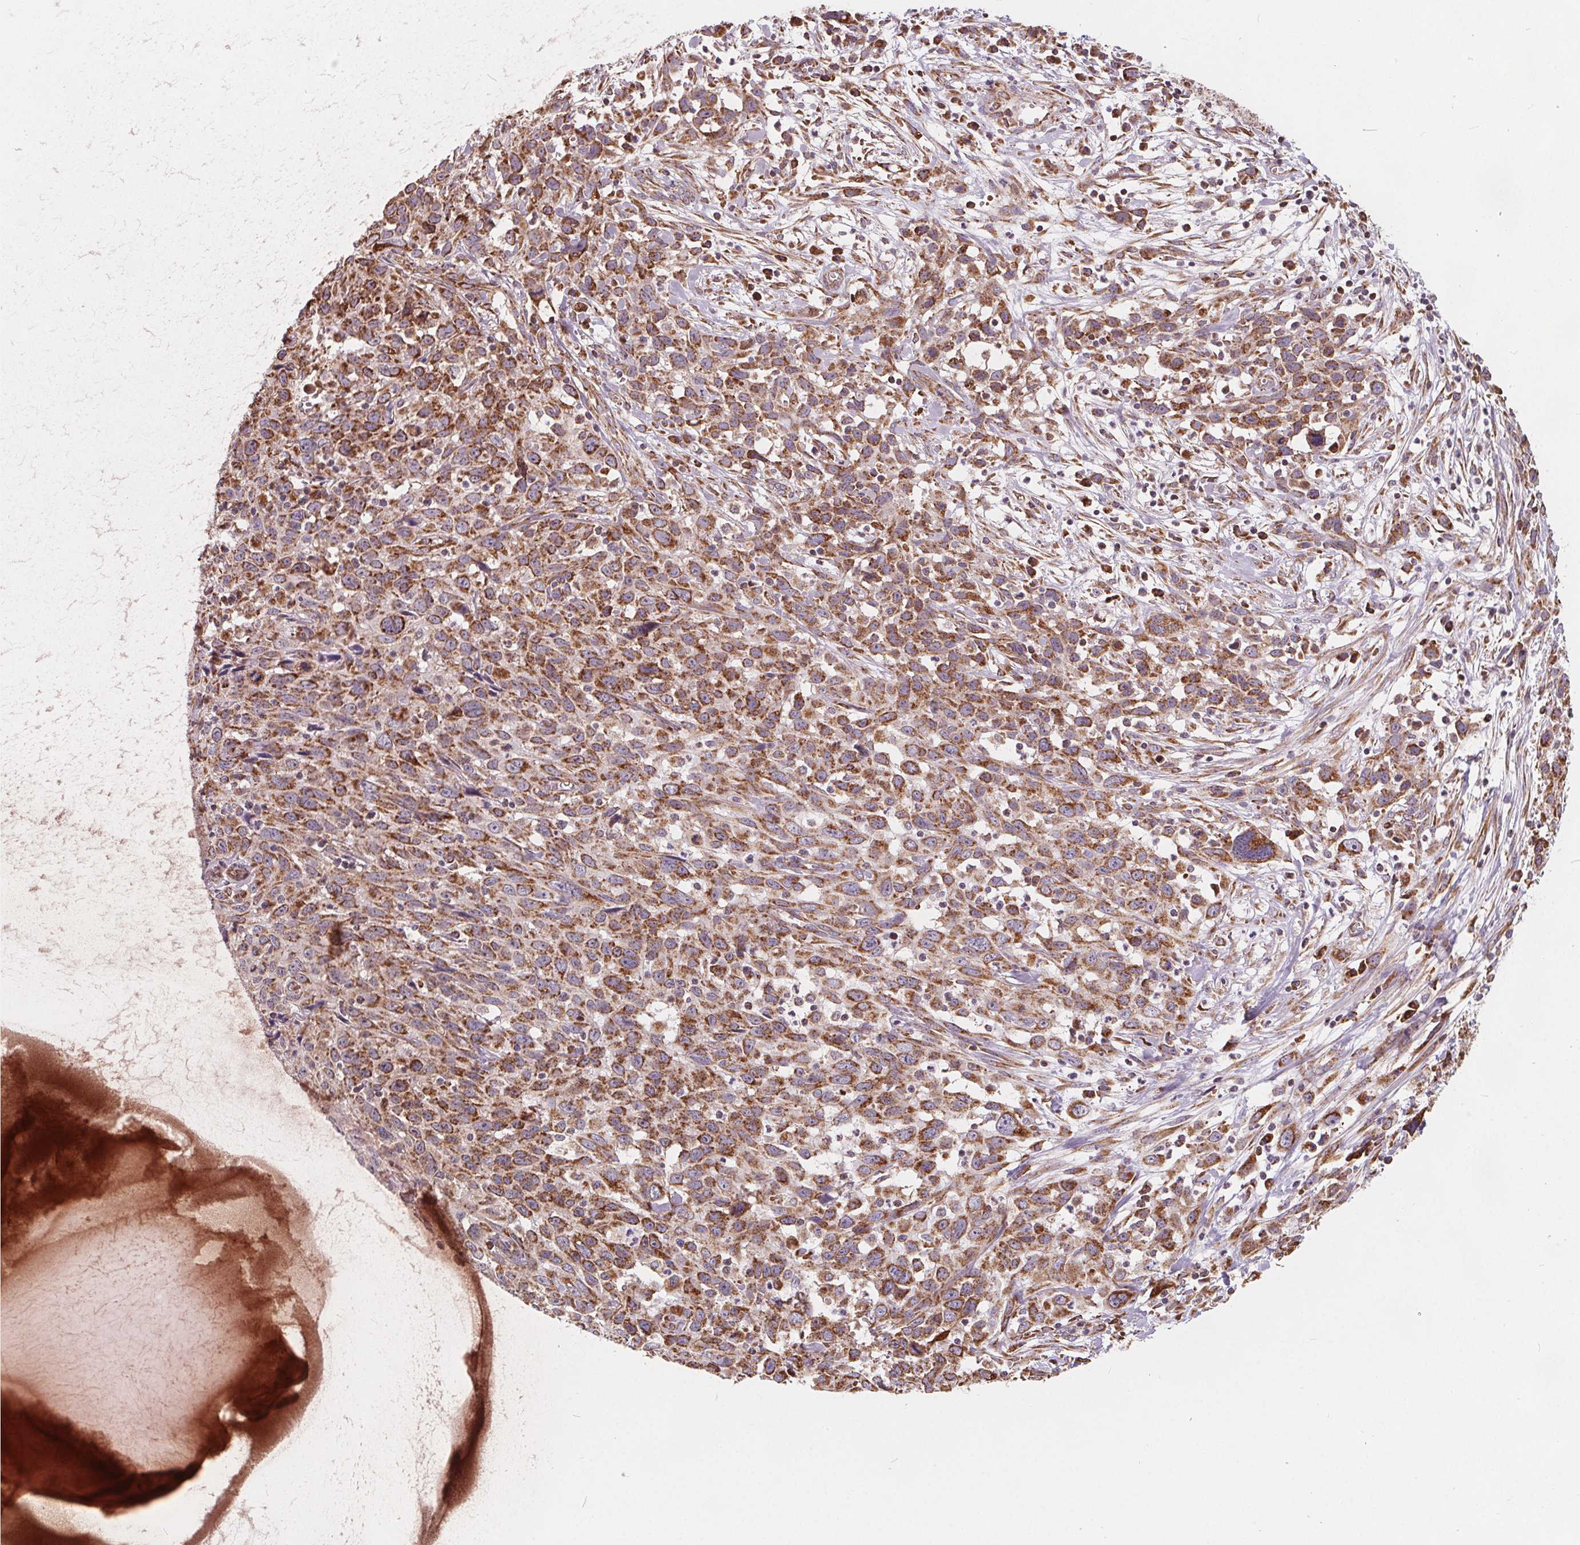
{"staining": {"intensity": "moderate", "quantity": ">75%", "location": "cytoplasmic/membranous"}, "tissue": "cervical cancer", "cell_type": "Tumor cells", "image_type": "cancer", "snomed": [{"axis": "morphology", "description": "Squamous cell carcinoma, NOS"}, {"axis": "topography", "description": "Cervix"}], "caption": "About >75% of tumor cells in cervical cancer exhibit moderate cytoplasmic/membranous protein expression as visualized by brown immunohistochemical staining.", "gene": "PLSCR3", "patient": {"sex": "female", "age": 38}}